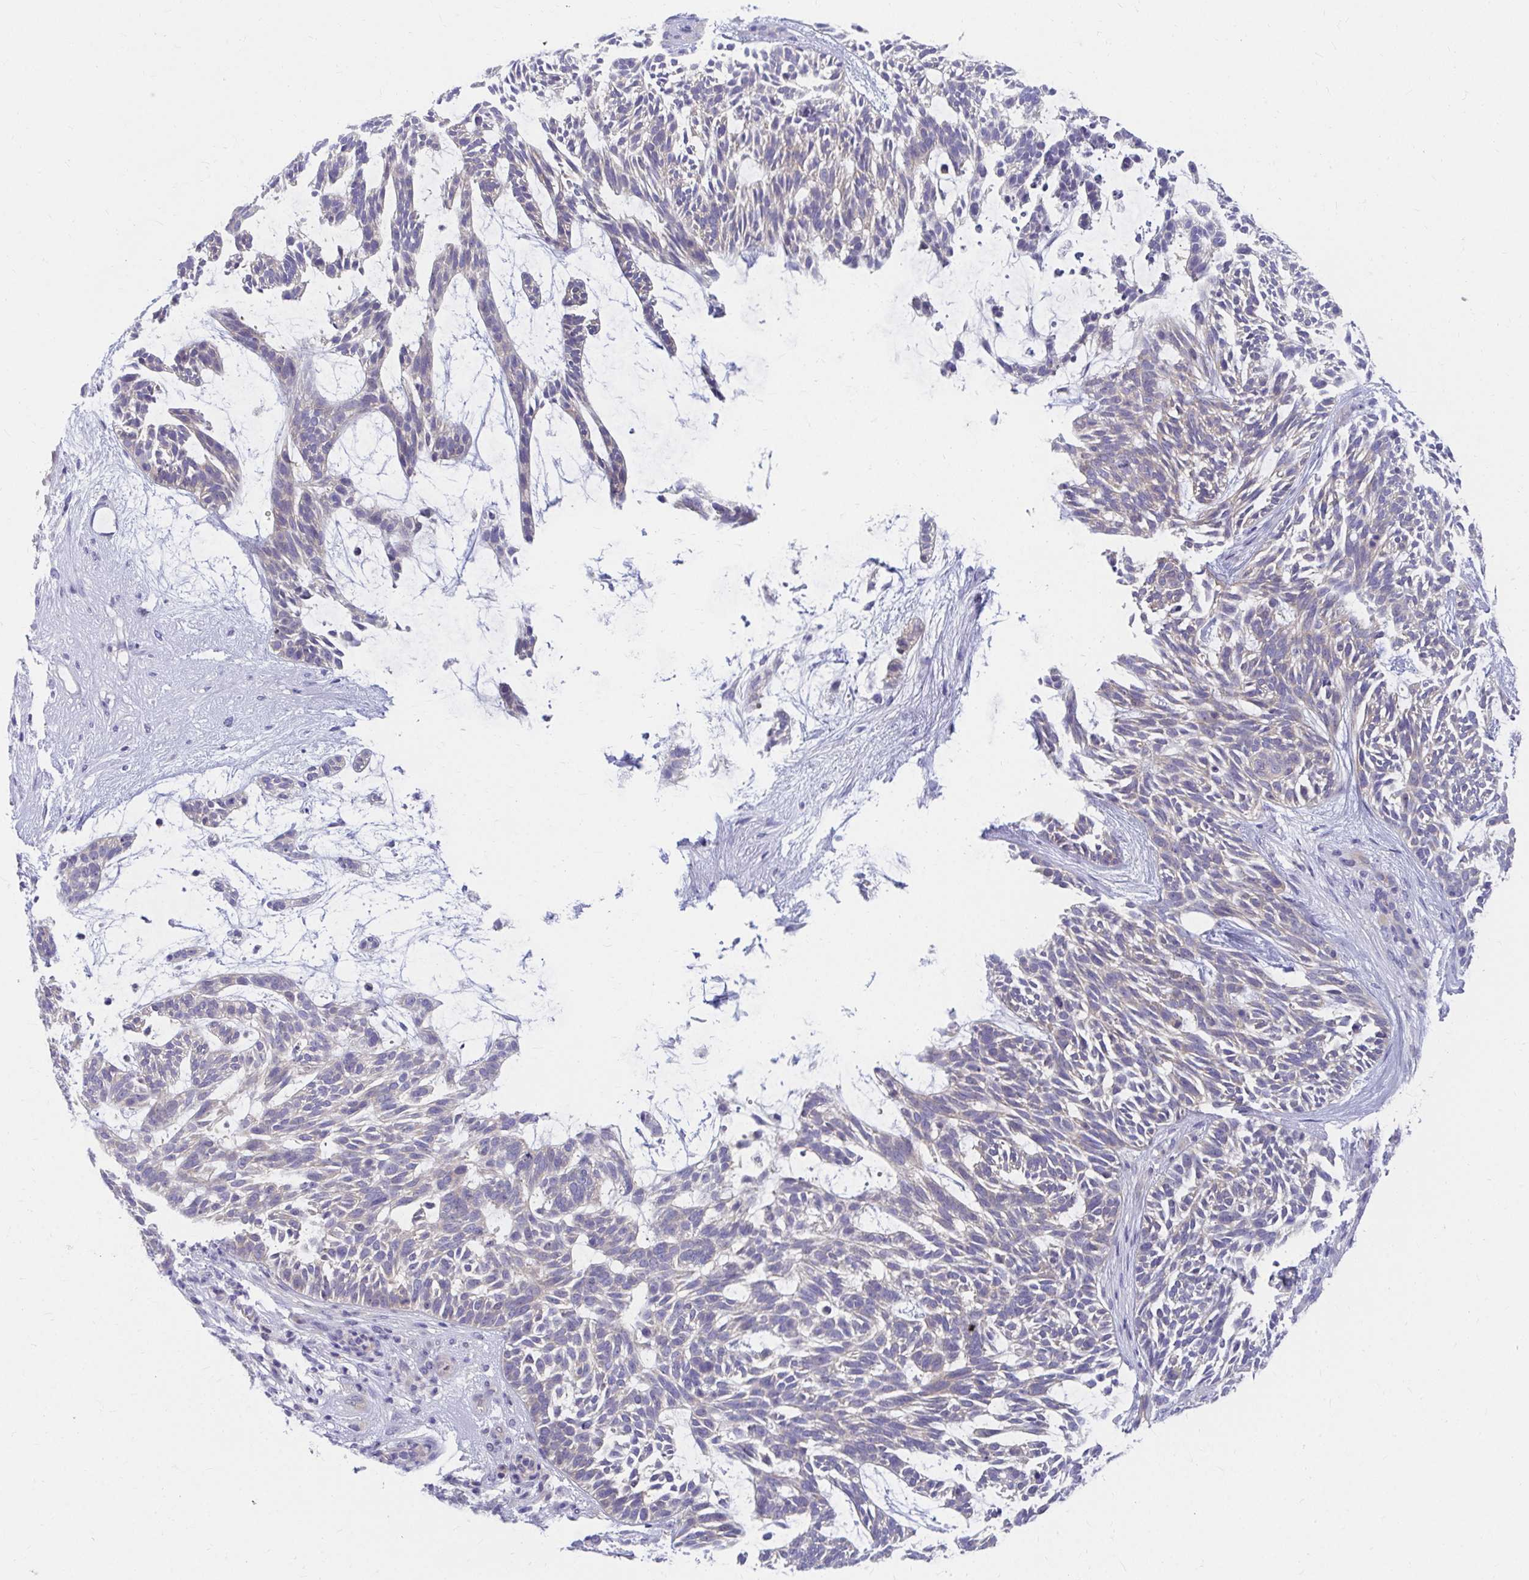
{"staining": {"intensity": "negative", "quantity": "none", "location": "none"}, "tissue": "skin cancer", "cell_type": "Tumor cells", "image_type": "cancer", "snomed": [{"axis": "morphology", "description": "Basal cell carcinoma"}, {"axis": "topography", "description": "Skin"}, {"axis": "topography", "description": "Skin, foot"}], "caption": "An IHC photomicrograph of skin cancer is shown. There is no staining in tumor cells of skin cancer. (Immunohistochemistry (ihc), brightfield microscopy, high magnification).", "gene": "C19orf81", "patient": {"sex": "female", "age": 77}}